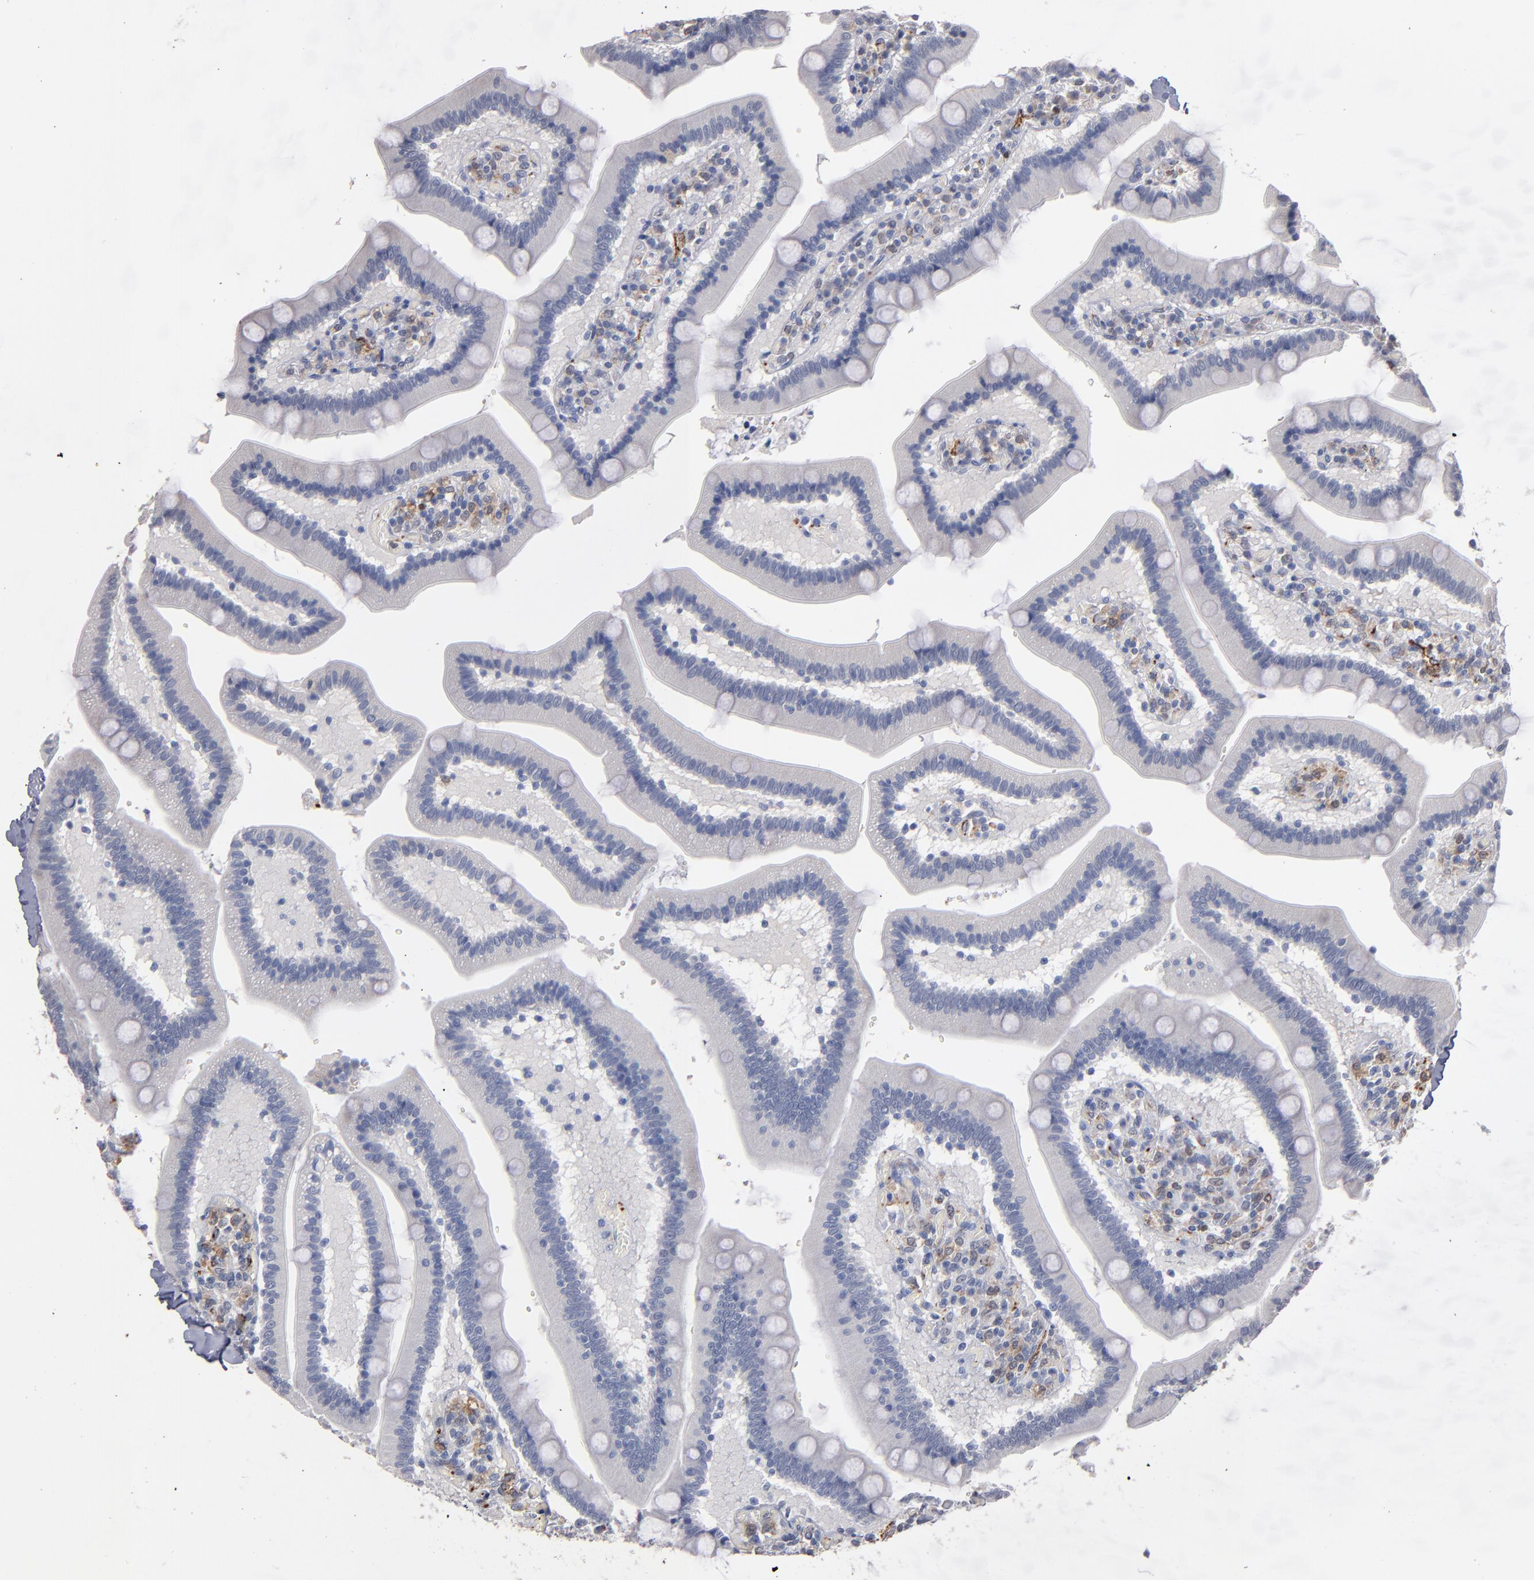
{"staining": {"intensity": "negative", "quantity": "none", "location": "none"}, "tissue": "duodenum", "cell_type": "Glandular cells", "image_type": "normal", "snomed": [{"axis": "morphology", "description": "Normal tissue, NOS"}, {"axis": "topography", "description": "Duodenum"}], "caption": "DAB immunohistochemical staining of unremarkable duodenum exhibits no significant expression in glandular cells.", "gene": "SELP", "patient": {"sex": "male", "age": 66}}